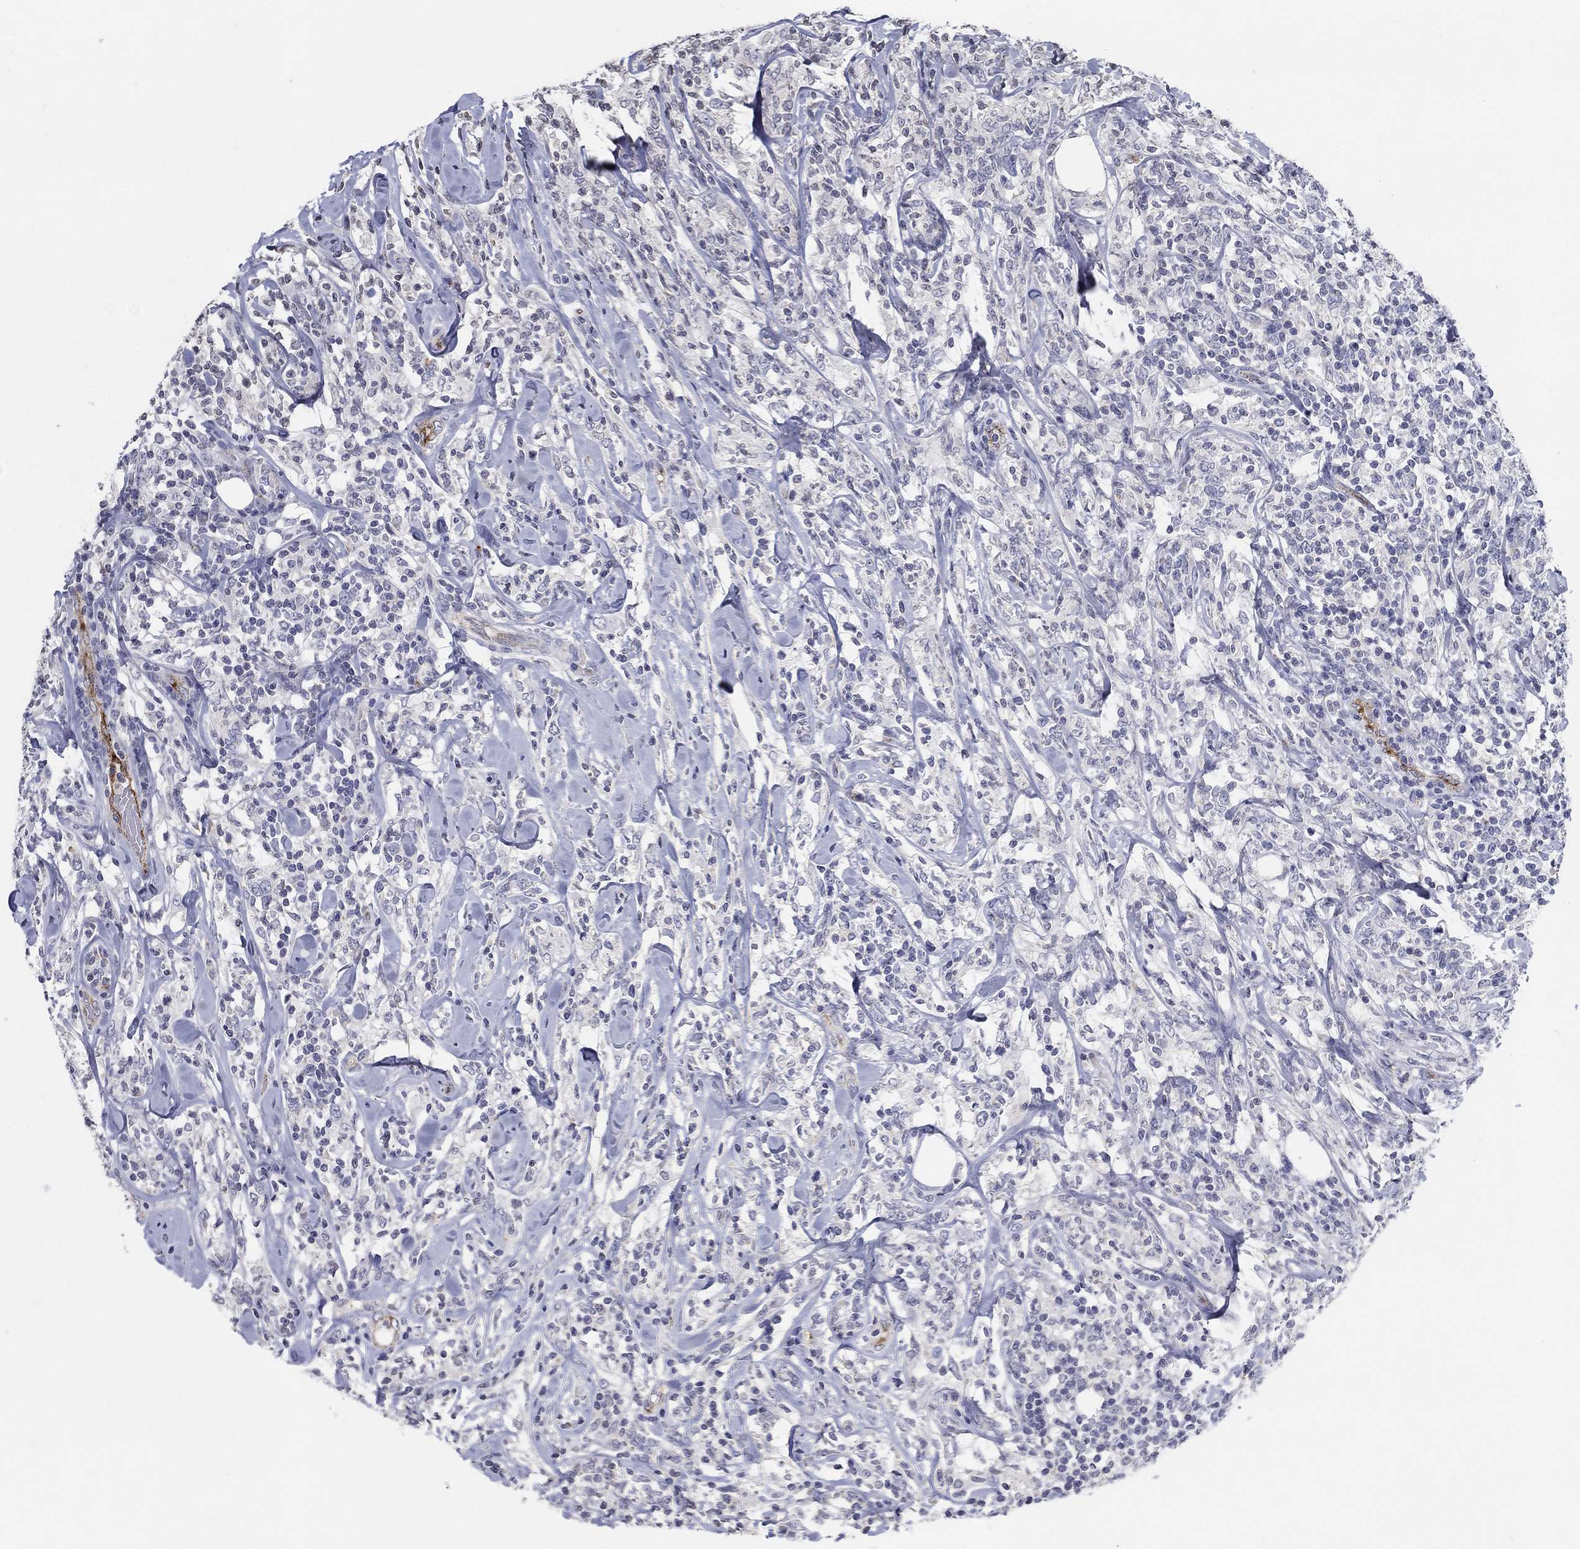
{"staining": {"intensity": "negative", "quantity": "none", "location": "none"}, "tissue": "lymphoma", "cell_type": "Tumor cells", "image_type": "cancer", "snomed": [{"axis": "morphology", "description": "Malignant lymphoma, non-Hodgkin's type, High grade"}, {"axis": "topography", "description": "Lymph node"}], "caption": "IHC of malignant lymphoma, non-Hodgkin's type (high-grade) shows no staining in tumor cells.", "gene": "TINAG", "patient": {"sex": "female", "age": 84}}